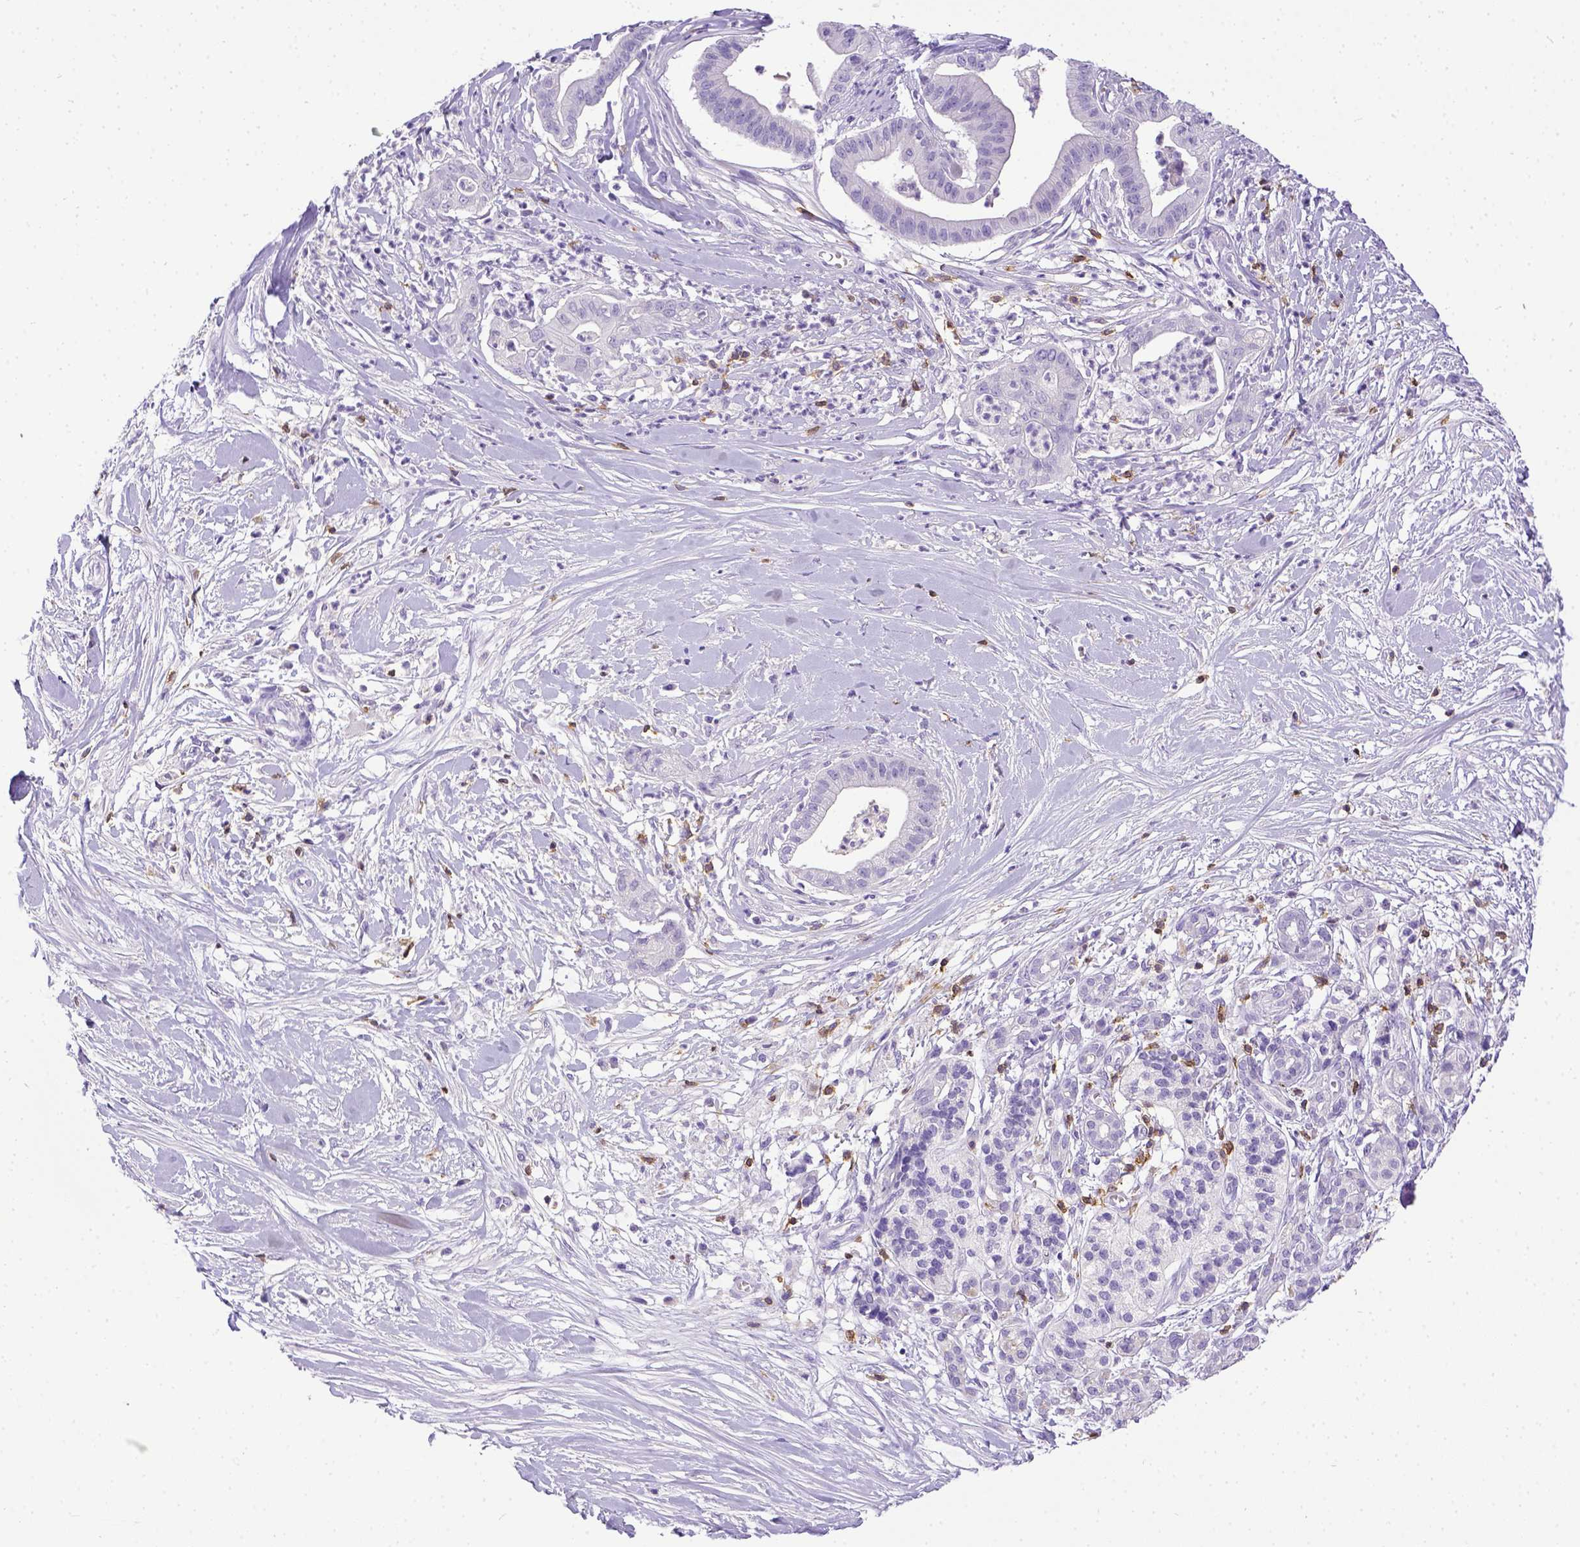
{"staining": {"intensity": "negative", "quantity": "none", "location": "none"}, "tissue": "pancreatic cancer", "cell_type": "Tumor cells", "image_type": "cancer", "snomed": [{"axis": "morphology", "description": "Normal tissue, NOS"}, {"axis": "morphology", "description": "Adenocarcinoma, NOS"}, {"axis": "topography", "description": "Lymph node"}, {"axis": "topography", "description": "Pancreas"}], "caption": "High power microscopy photomicrograph of an immunohistochemistry image of pancreatic cancer, revealing no significant expression in tumor cells.", "gene": "CD3E", "patient": {"sex": "female", "age": 58}}